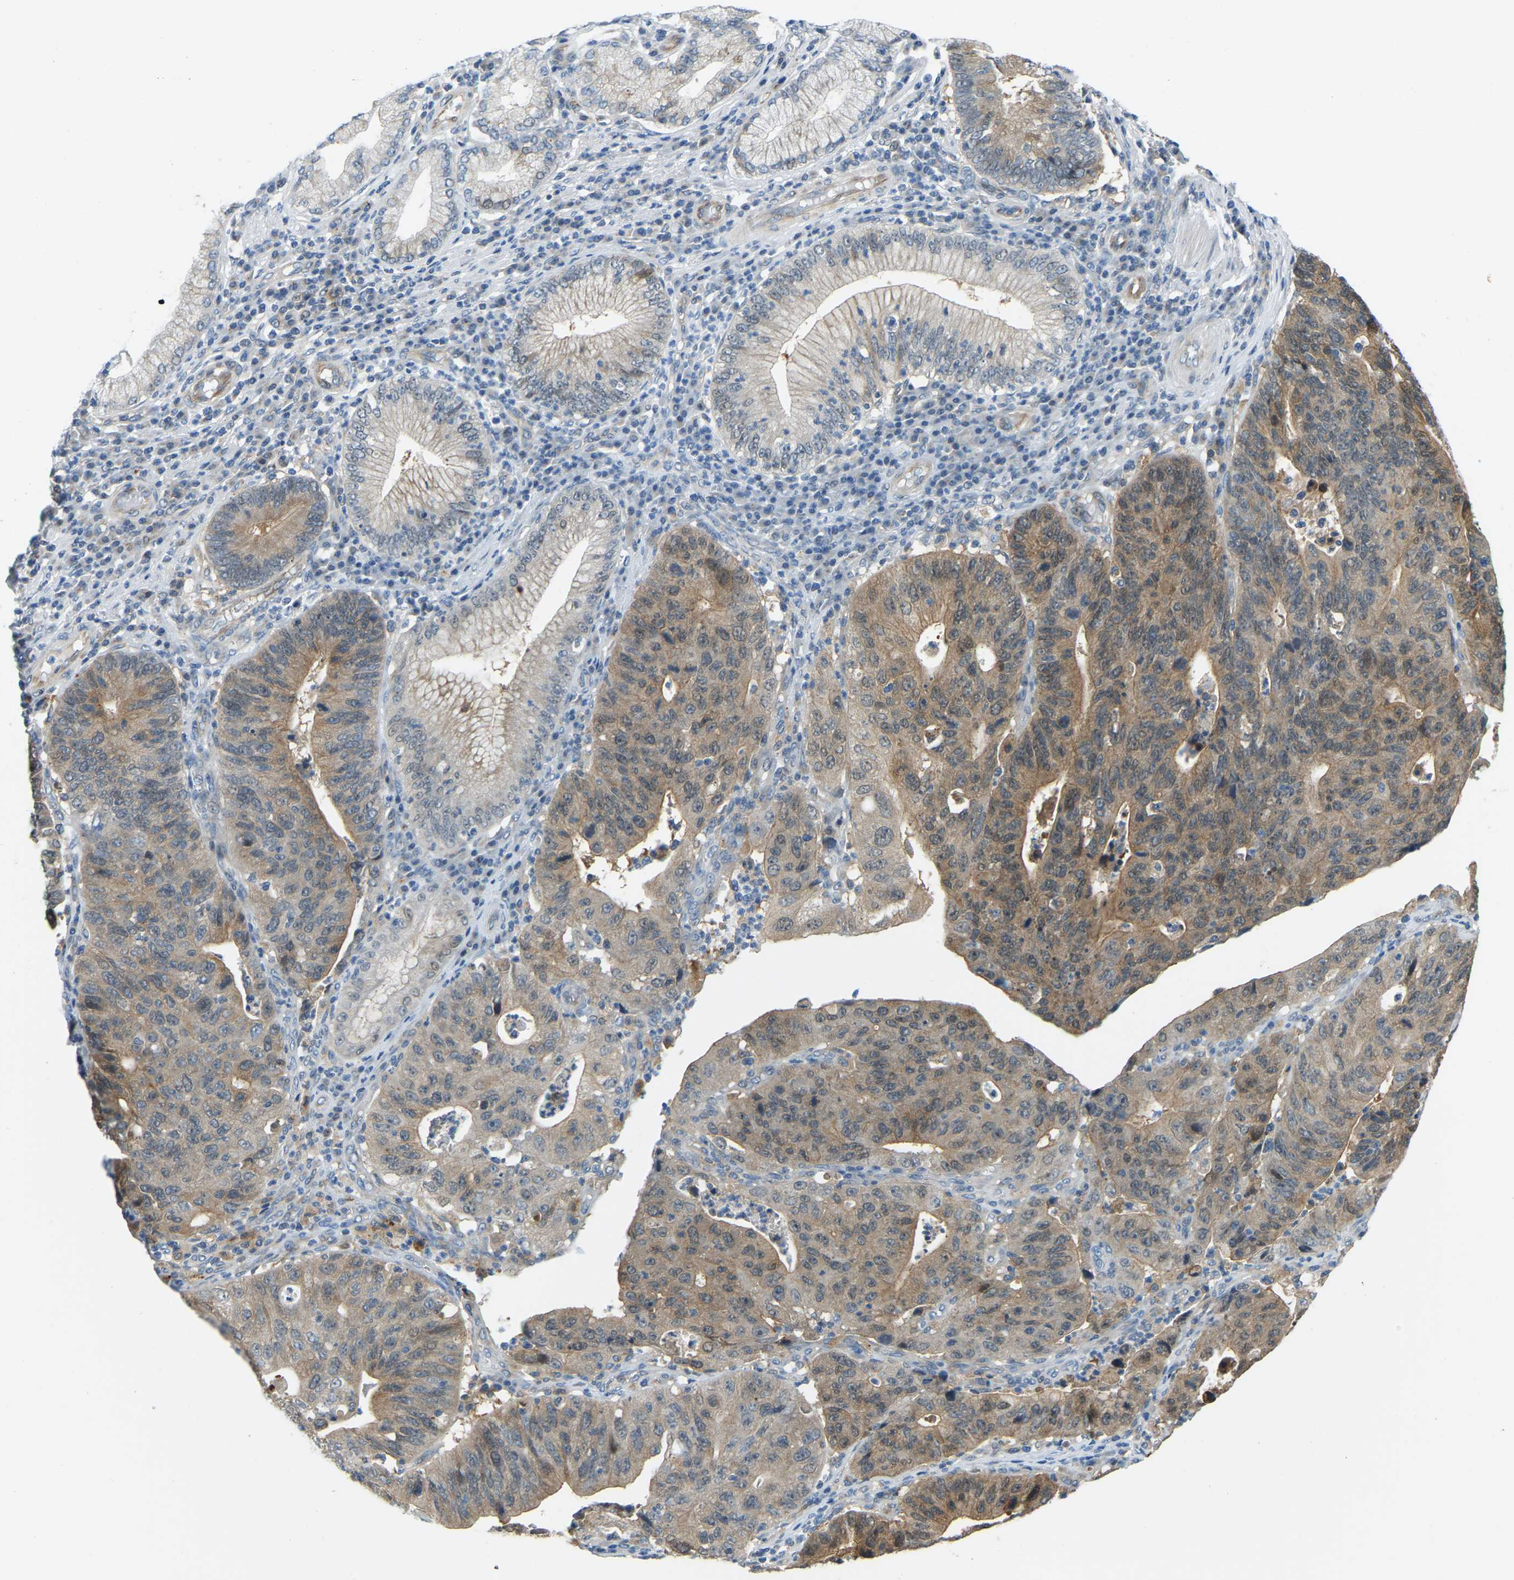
{"staining": {"intensity": "moderate", "quantity": ">75%", "location": "cytoplasmic/membranous"}, "tissue": "stomach cancer", "cell_type": "Tumor cells", "image_type": "cancer", "snomed": [{"axis": "morphology", "description": "Adenocarcinoma, NOS"}, {"axis": "topography", "description": "Stomach"}], "caption": "Immunohistochemical staining of human stomach cancer (adenocarcinoma) displays moderate cytoplasmic/membranous protein staining in approximately >75% of tumor cells.", "gene": "NME8", "patient": {"sex": "male", "age": 59}}